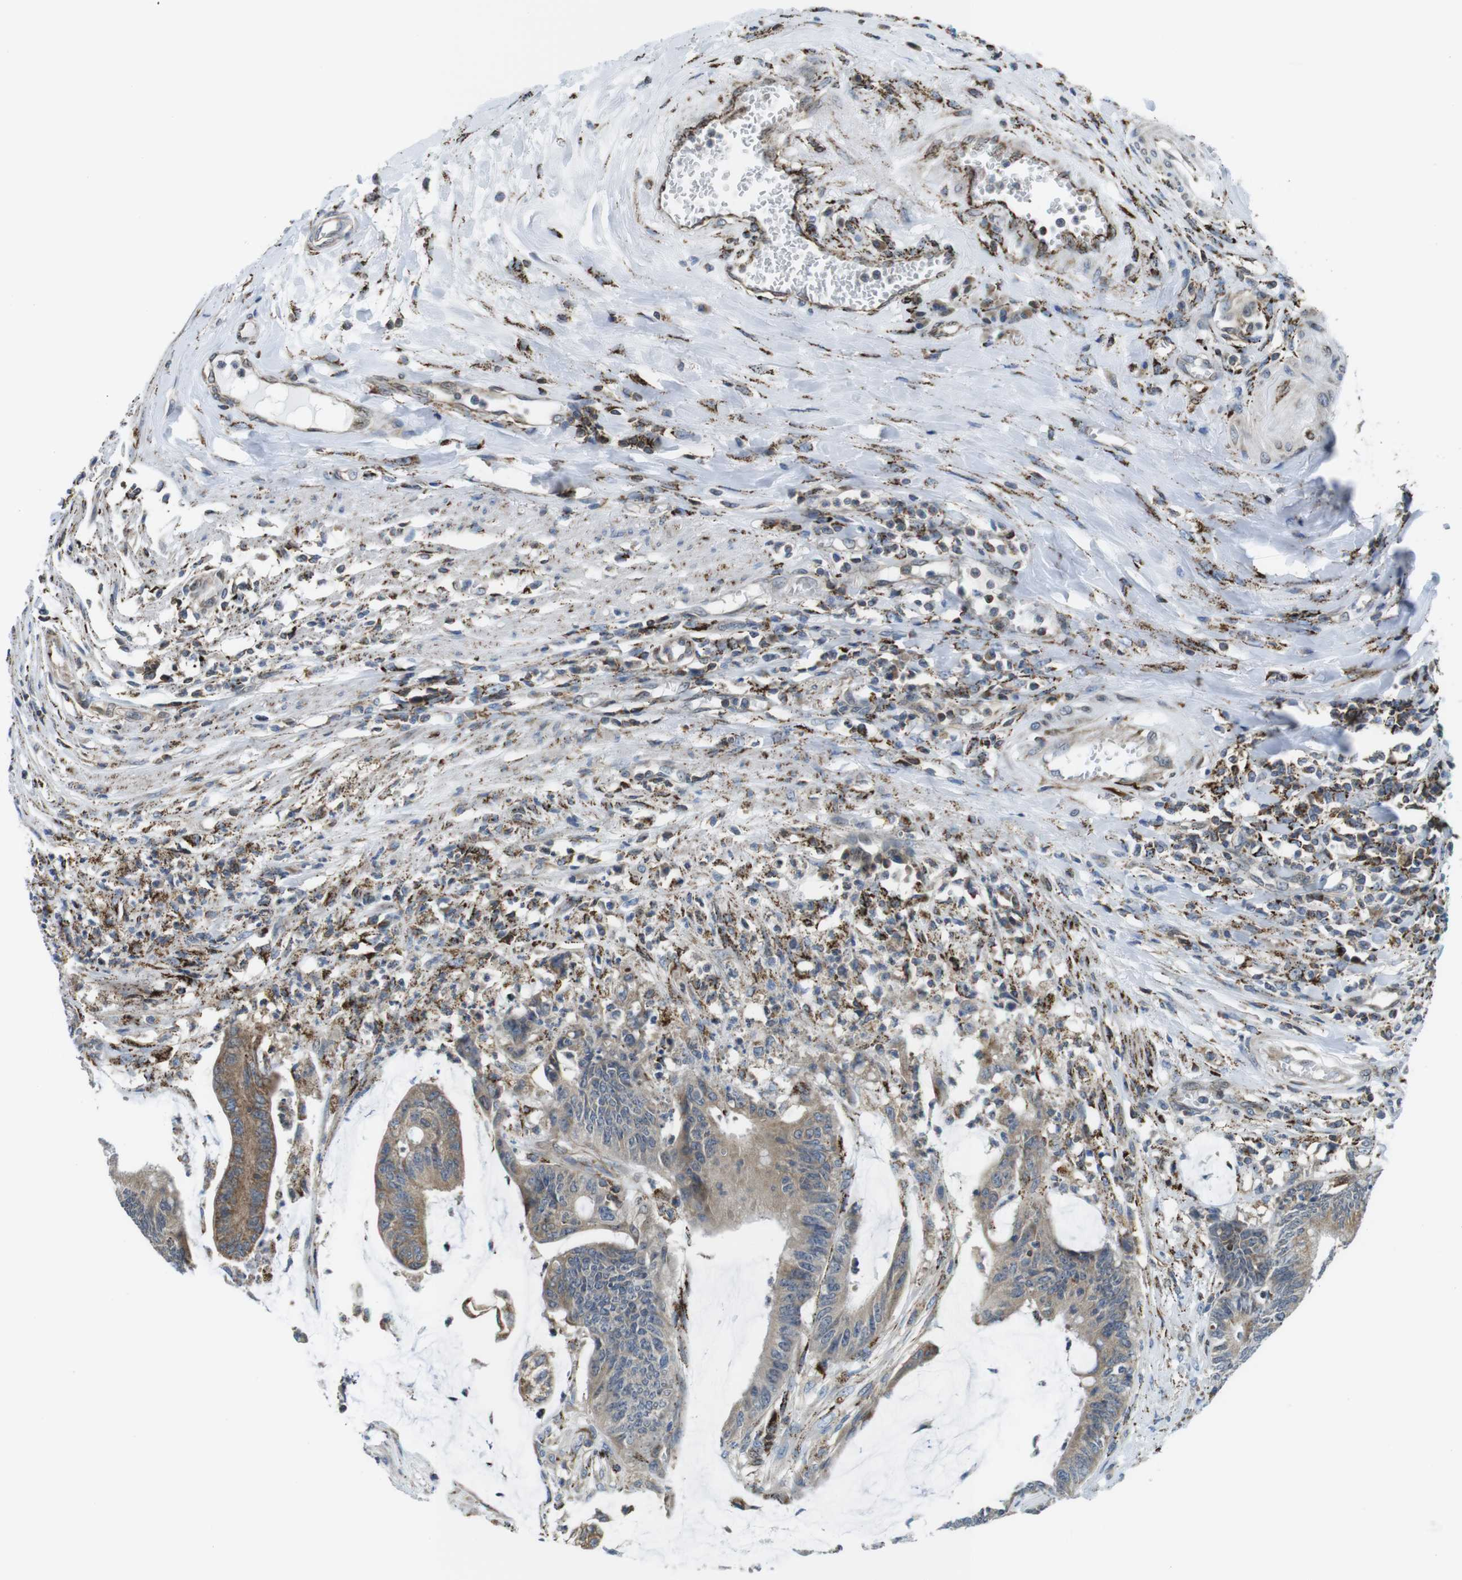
{"staining": {"intensity": "weak", "quantity": ">75%", "location": "cytoplasmic/membranous"}, "tissue": "colorectal cancer", "cell_type": "Tumor cells", "image_type": "cancer", "snomed": [{"axis": "morphology", "description": "Adenocarcinoma, NOS"}, {"axis": "topography", "description": "Rectum"}], "caption": "There is low levels of weak cytoplasmic/membranous staining in tumor cells of colorectal adenocarcinoma, as demonstrated by immunohistochemical staining (brown color).", "gene": "KCNE3", "patient": {"sex": "female", "age": 66}}